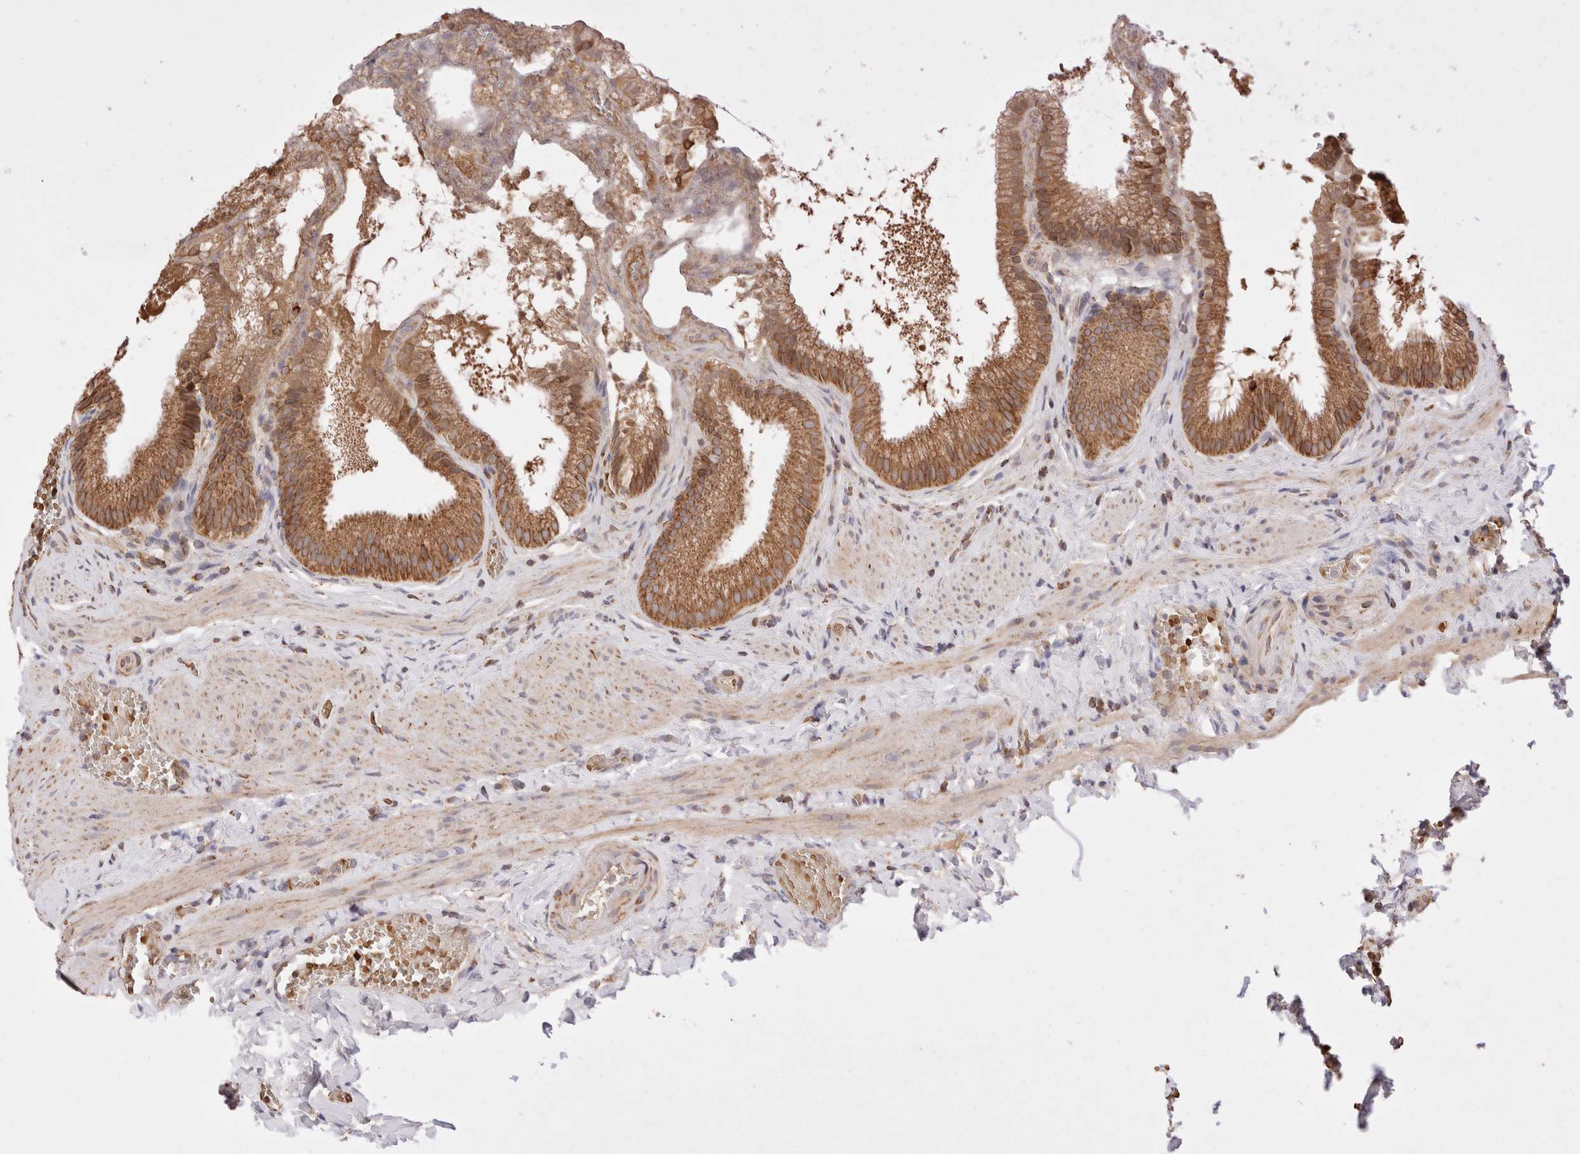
{"staining": {"intensity": "strong", "quantity": ">75%", "location": "cytoplasmic/membranous"}, "tissue": "gallbladder", "cell_type": "Glandular cells", "image_type": "normal", "snomed": [{"axis": "morphology", "description": "Normal tissue, NOS"}, {"axis": "topography", "description": "Gallbladder"}], "caption": "A brown stain shows strong cytoplasmic/membranous expression of a protein in glandular cells of normal gallbladder. The staining is performed using DAB brown chromogen to label protein expression. The nuclei are counter-stained blue using hematoxylin.", "gene": "TMPPE", "patient": {"sex": "male", "age": 38}}